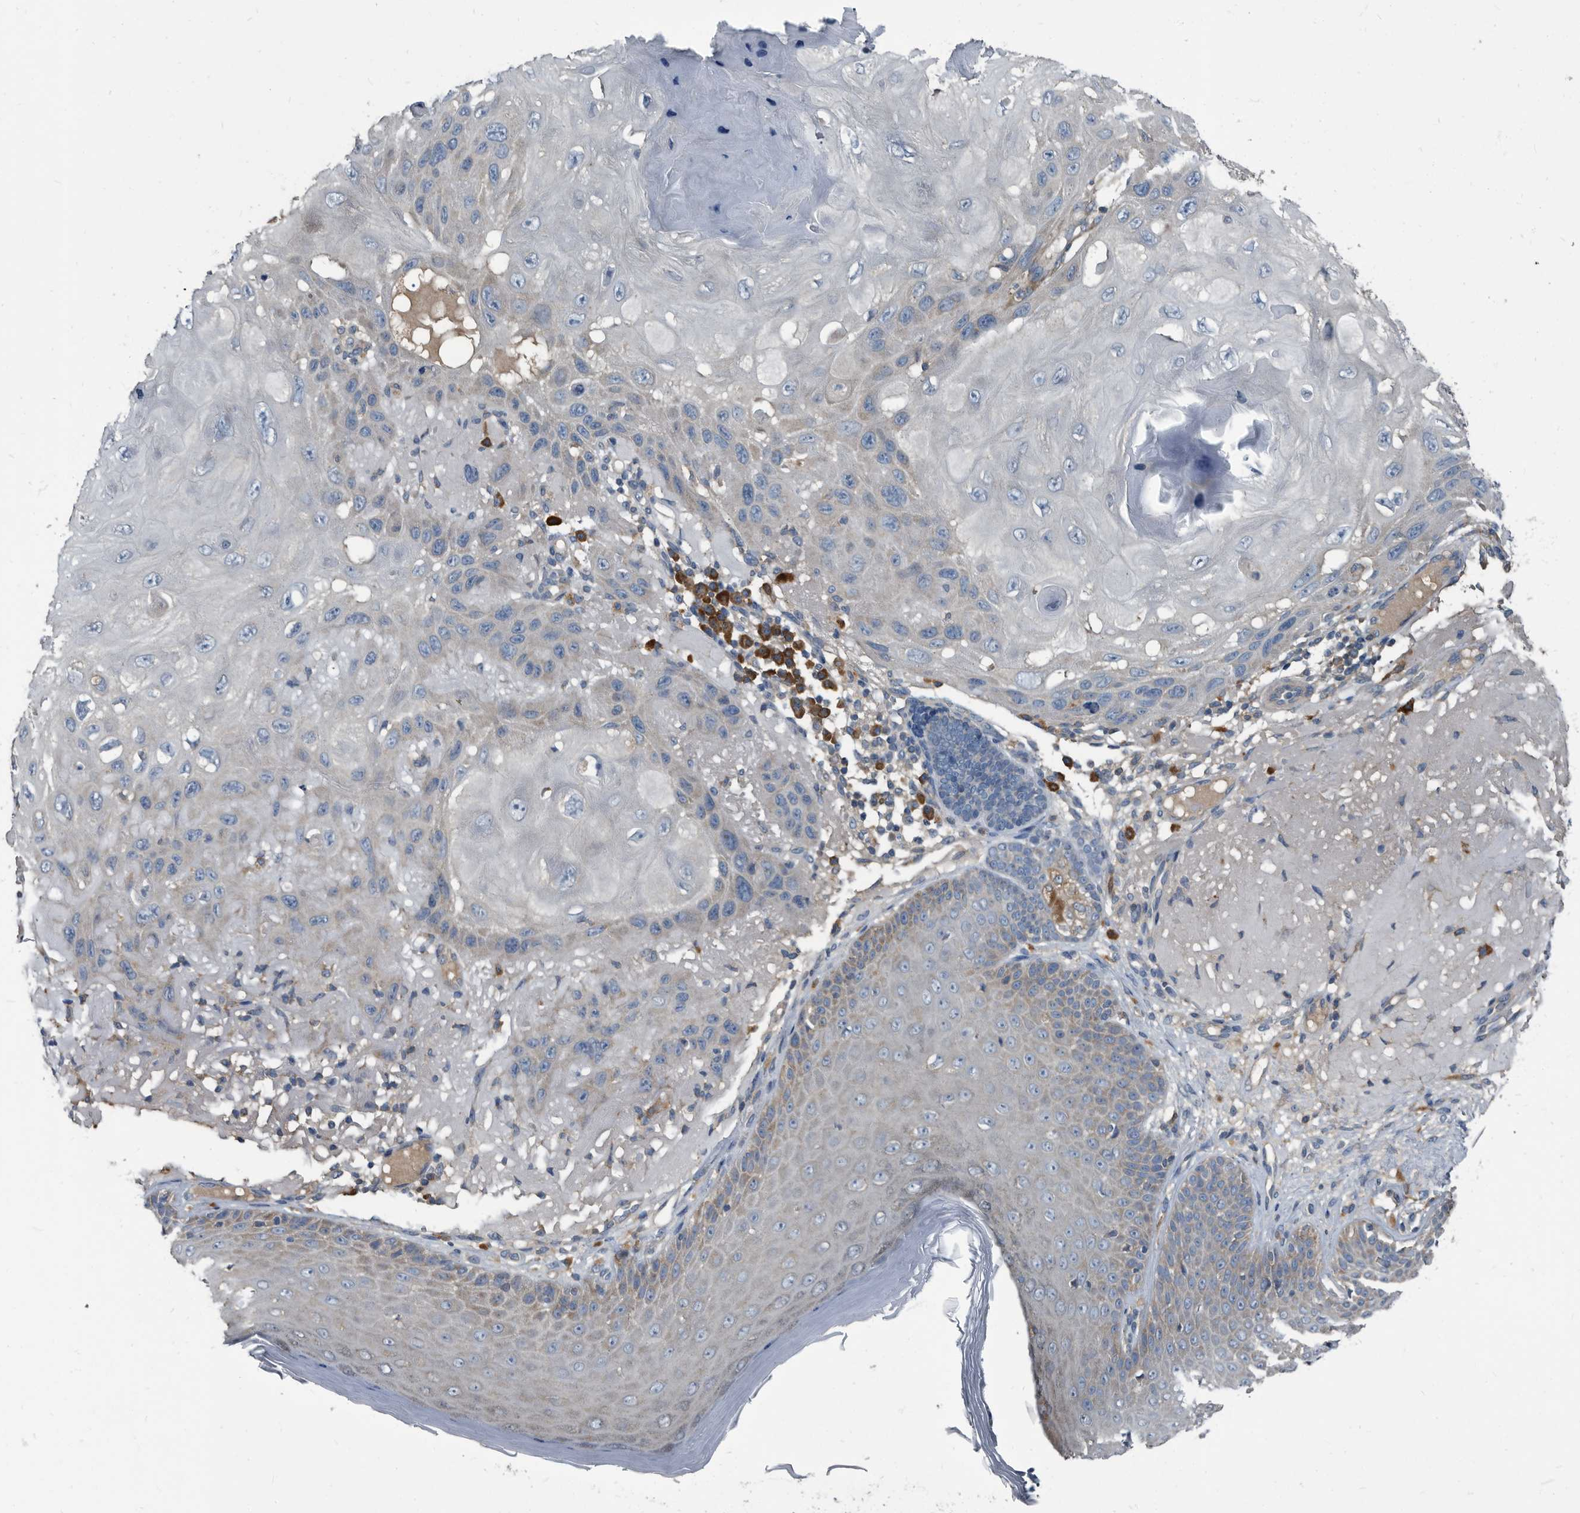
{"staining": {"intensity": "negative", "quantity": "none", "location": "none"}, "tissue": "skin cancer", "cell_type": "Tumor cells", "image_type": "cancer", "snomed": [{"axis": "morphology", "description": "Normal tissue, NOS"}, {"axis": "morphology", "description": "Squamous cell carcinoma, NOS"}, {"axis": "topography", "description": "Skin"}], "caption": "This is a histopathology image of immunohistochemistry (IHC) staining of squamous cell carcinoma (skin), which shows no expression in tumor cells. (DAB immunohistochemistry (IHC), high magnification).", "gene": "CDV3", "patient": {"sex": "female", "age": 96}}